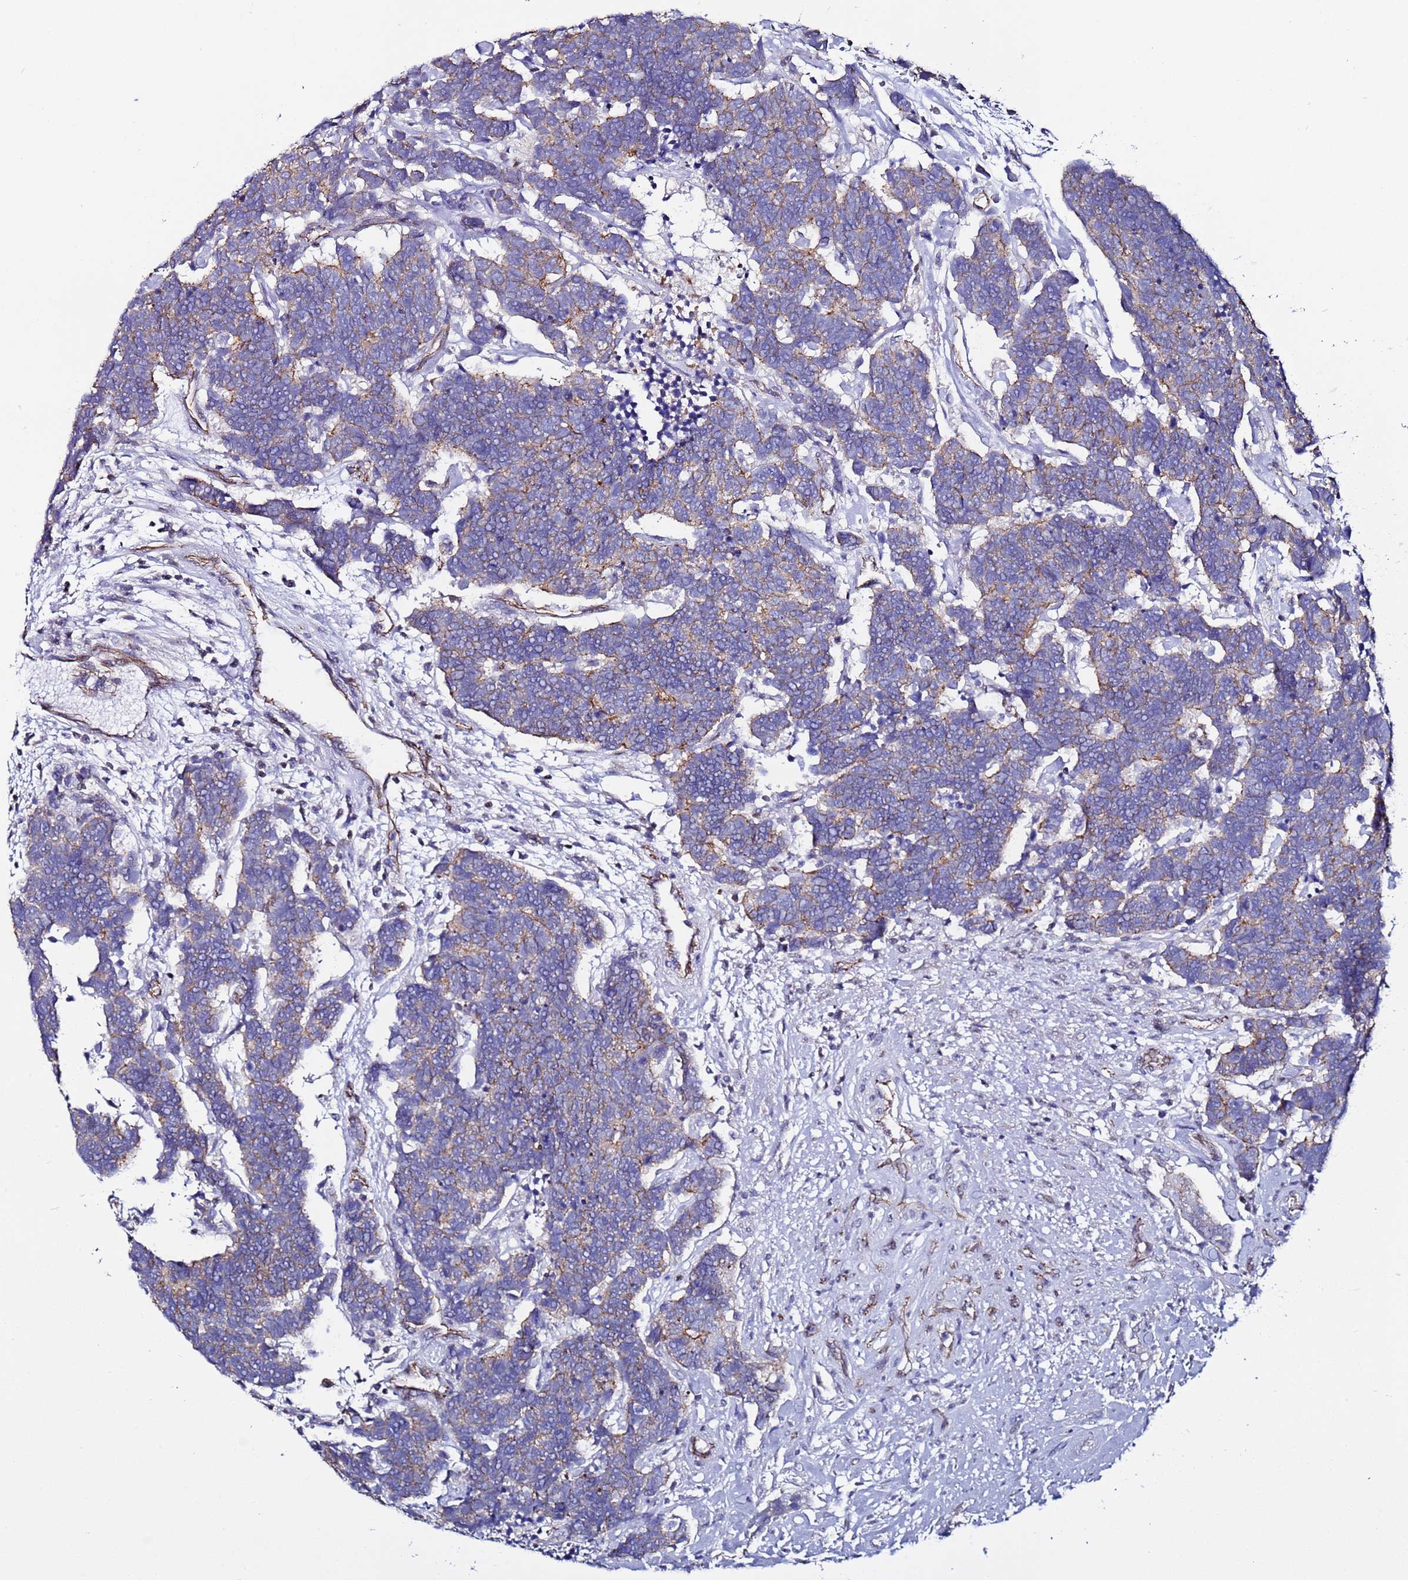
{"staining": {"intensity": "weak", "quantity": "25%-75%", "location": "cytoplasmic/membranous"}, "tissue": "carcinoid", "cell_type": "Tumor cells", "image_type": "cancer", "snomed": [{"axis": "morphology", "description": "Carcinoma, NOS"}, {"axis": "morphology", "description": "Carcinoid, malignant, NOS"}, {"axis": "topography", "description": "Urinary bladder"}], "caption": "Brown immunohistochemical staining in carcinoid demonstrates weak cytoplasmic/membranous positivity in about 25%-75% of tumor cells.", "gene": "TENM3", "patient": {"sex": "male", "age": 57}}